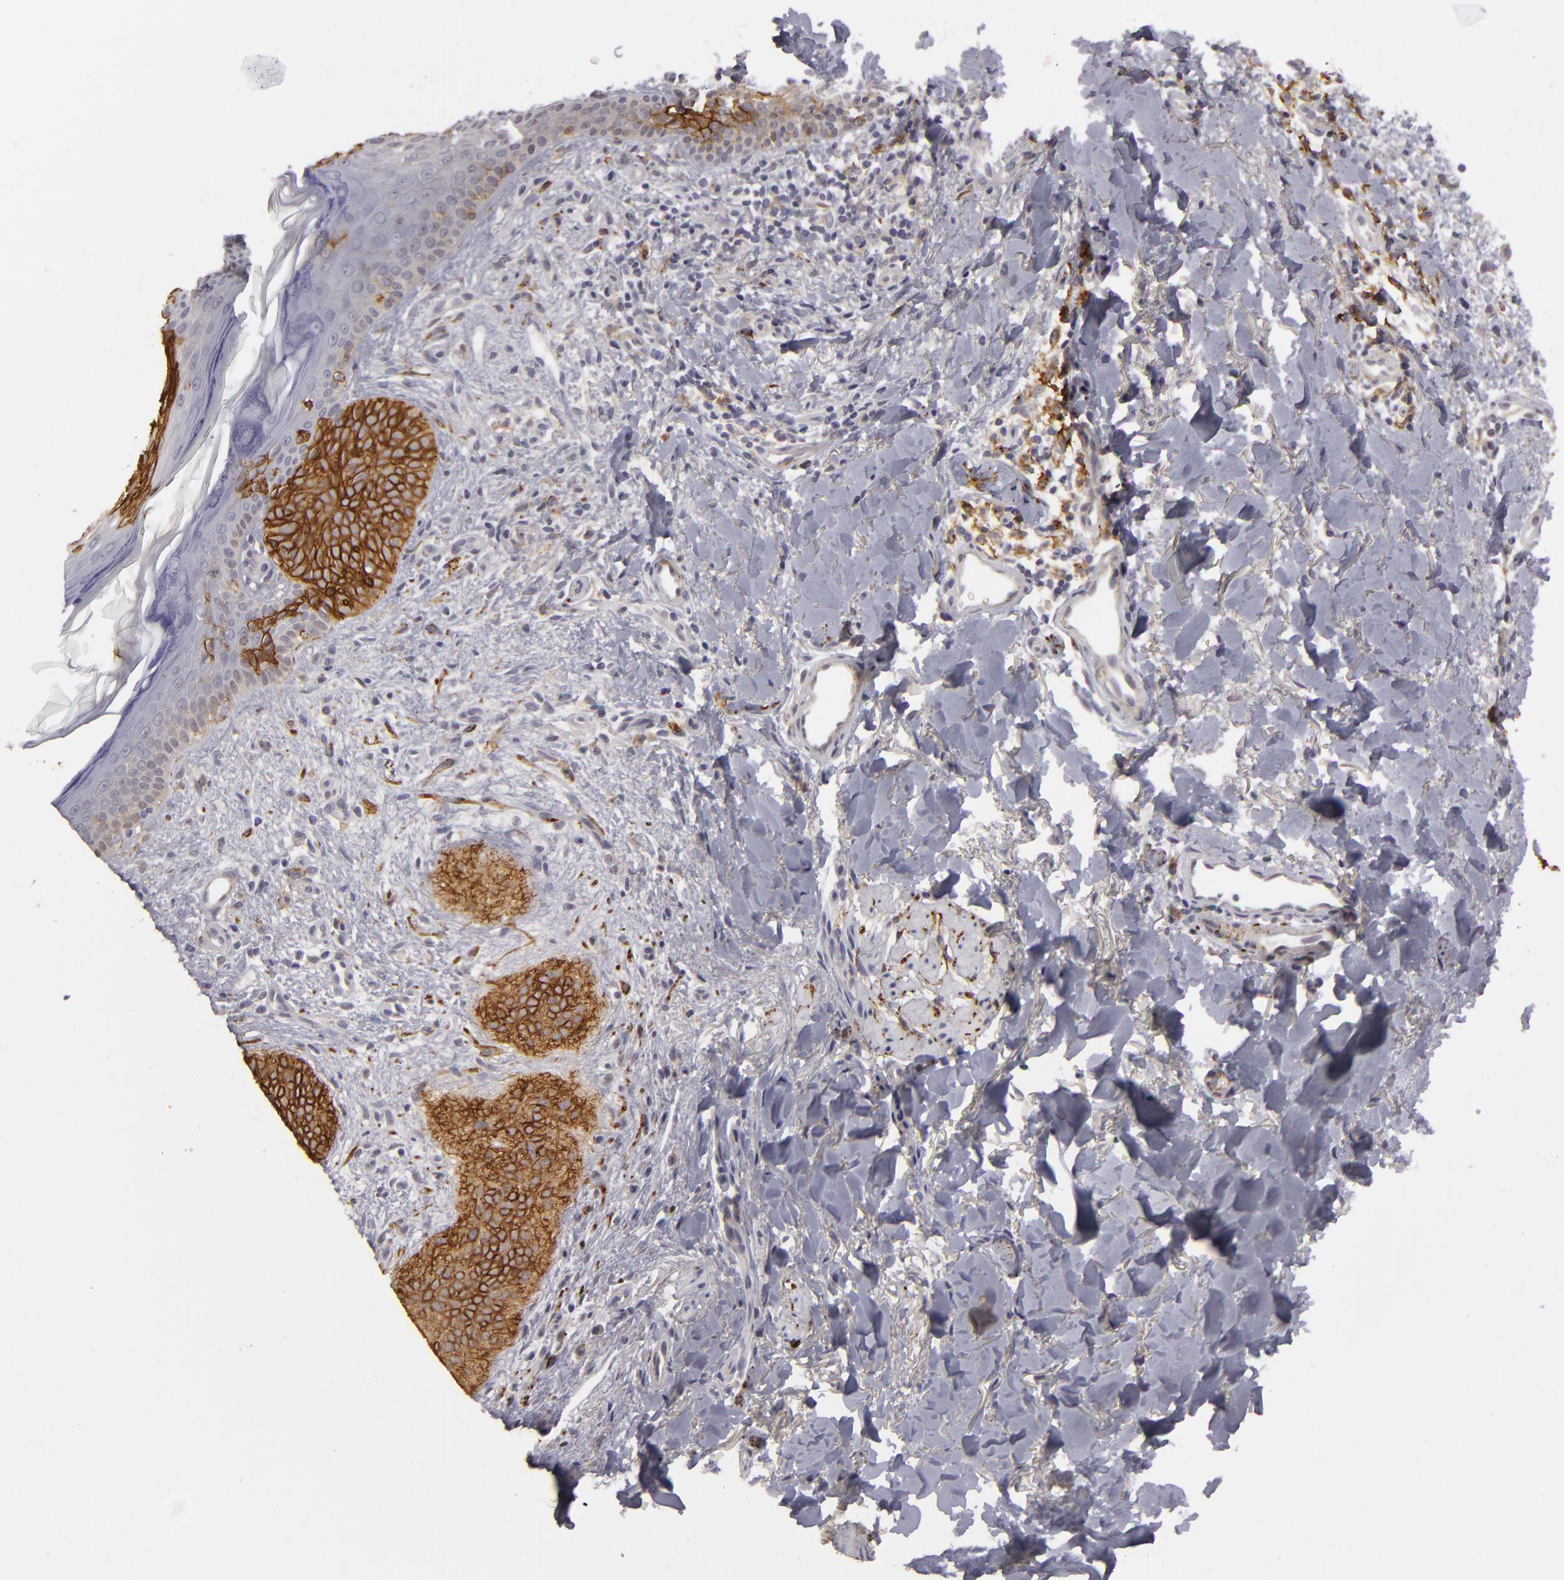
{"staining": {"intensity": "moderate", "quantity": ">75%", "location": "cytoplasmic/membranous"}, "tissue": "skin cancer", "cell_type": "Tumor cells", "image_type": "cancer", "snomed": [{"axis": "morphology", "description": "Basal cell carcinoma"}, {"axis": "topography", "description": "Skin"}], "caption": "This is an image of IHC staining of basal cell carcinoma (skin), which shows moderate expression in the cytoplasmic/membranous of tumor cells.", "gene": "ALCAM", "patient": {"sex": "female", "age": 78}}